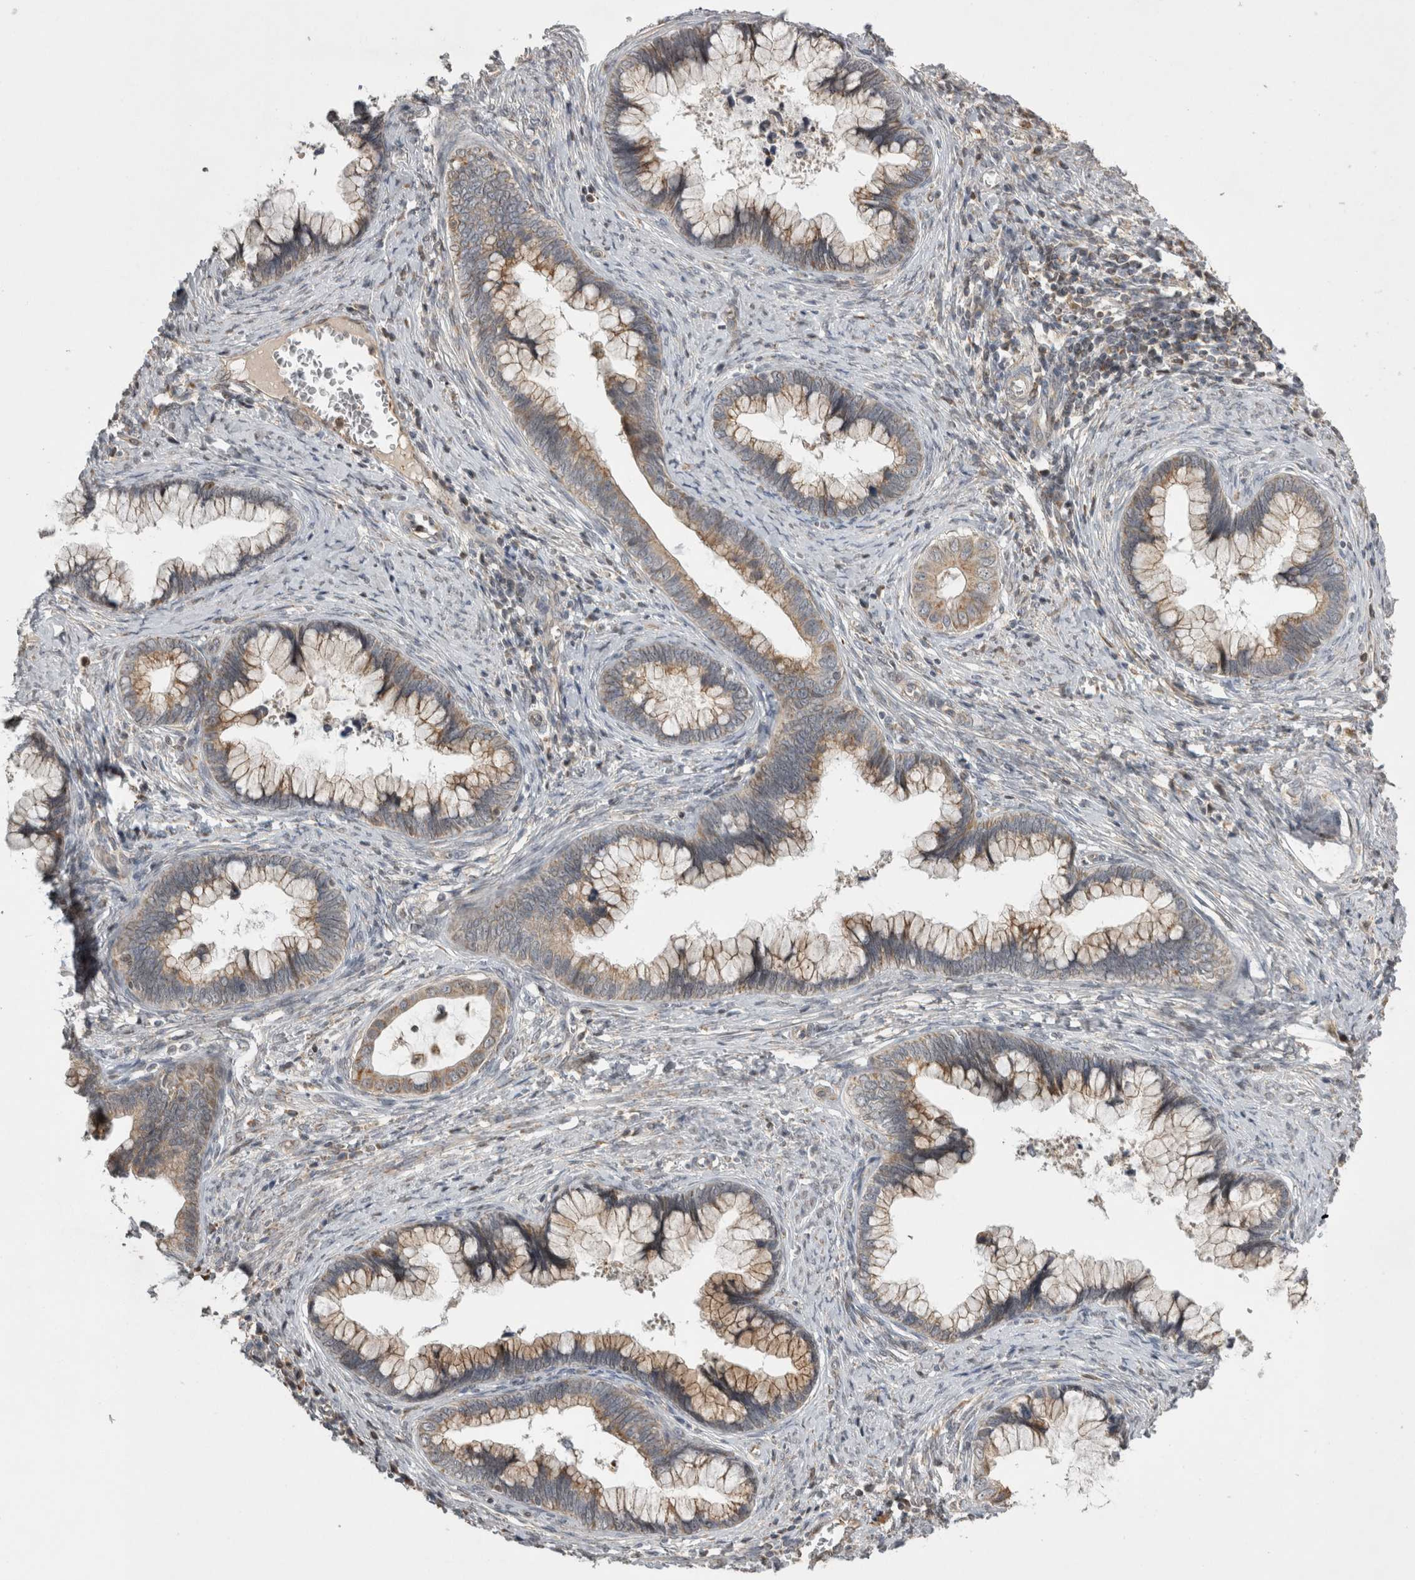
{"staining": {"intensity": "moderate", "quantity": ">75%", "location": "cytoplasmic/membranous"}, "tissue": "cervical cancer", "cell_type": "Tumor cells", "image_type": "cancer", "snomed": [{"axis": "morphology", "description": "Adenocarcinoma, NOS"}, {"axis": "topography", "description": "Cervix"}], "caption": "Immunohistochemical staining of cervical cancer shows medium levels of moderate cytoplasmic/membranous staining in about >75% of tumor cells. (DAB (3,3'-diaminobenzidine) = brown stain, brightfield microscopy at high magnification).", "gene": "KCNIP1", "patient": {"sex": "female", "age": 44}}